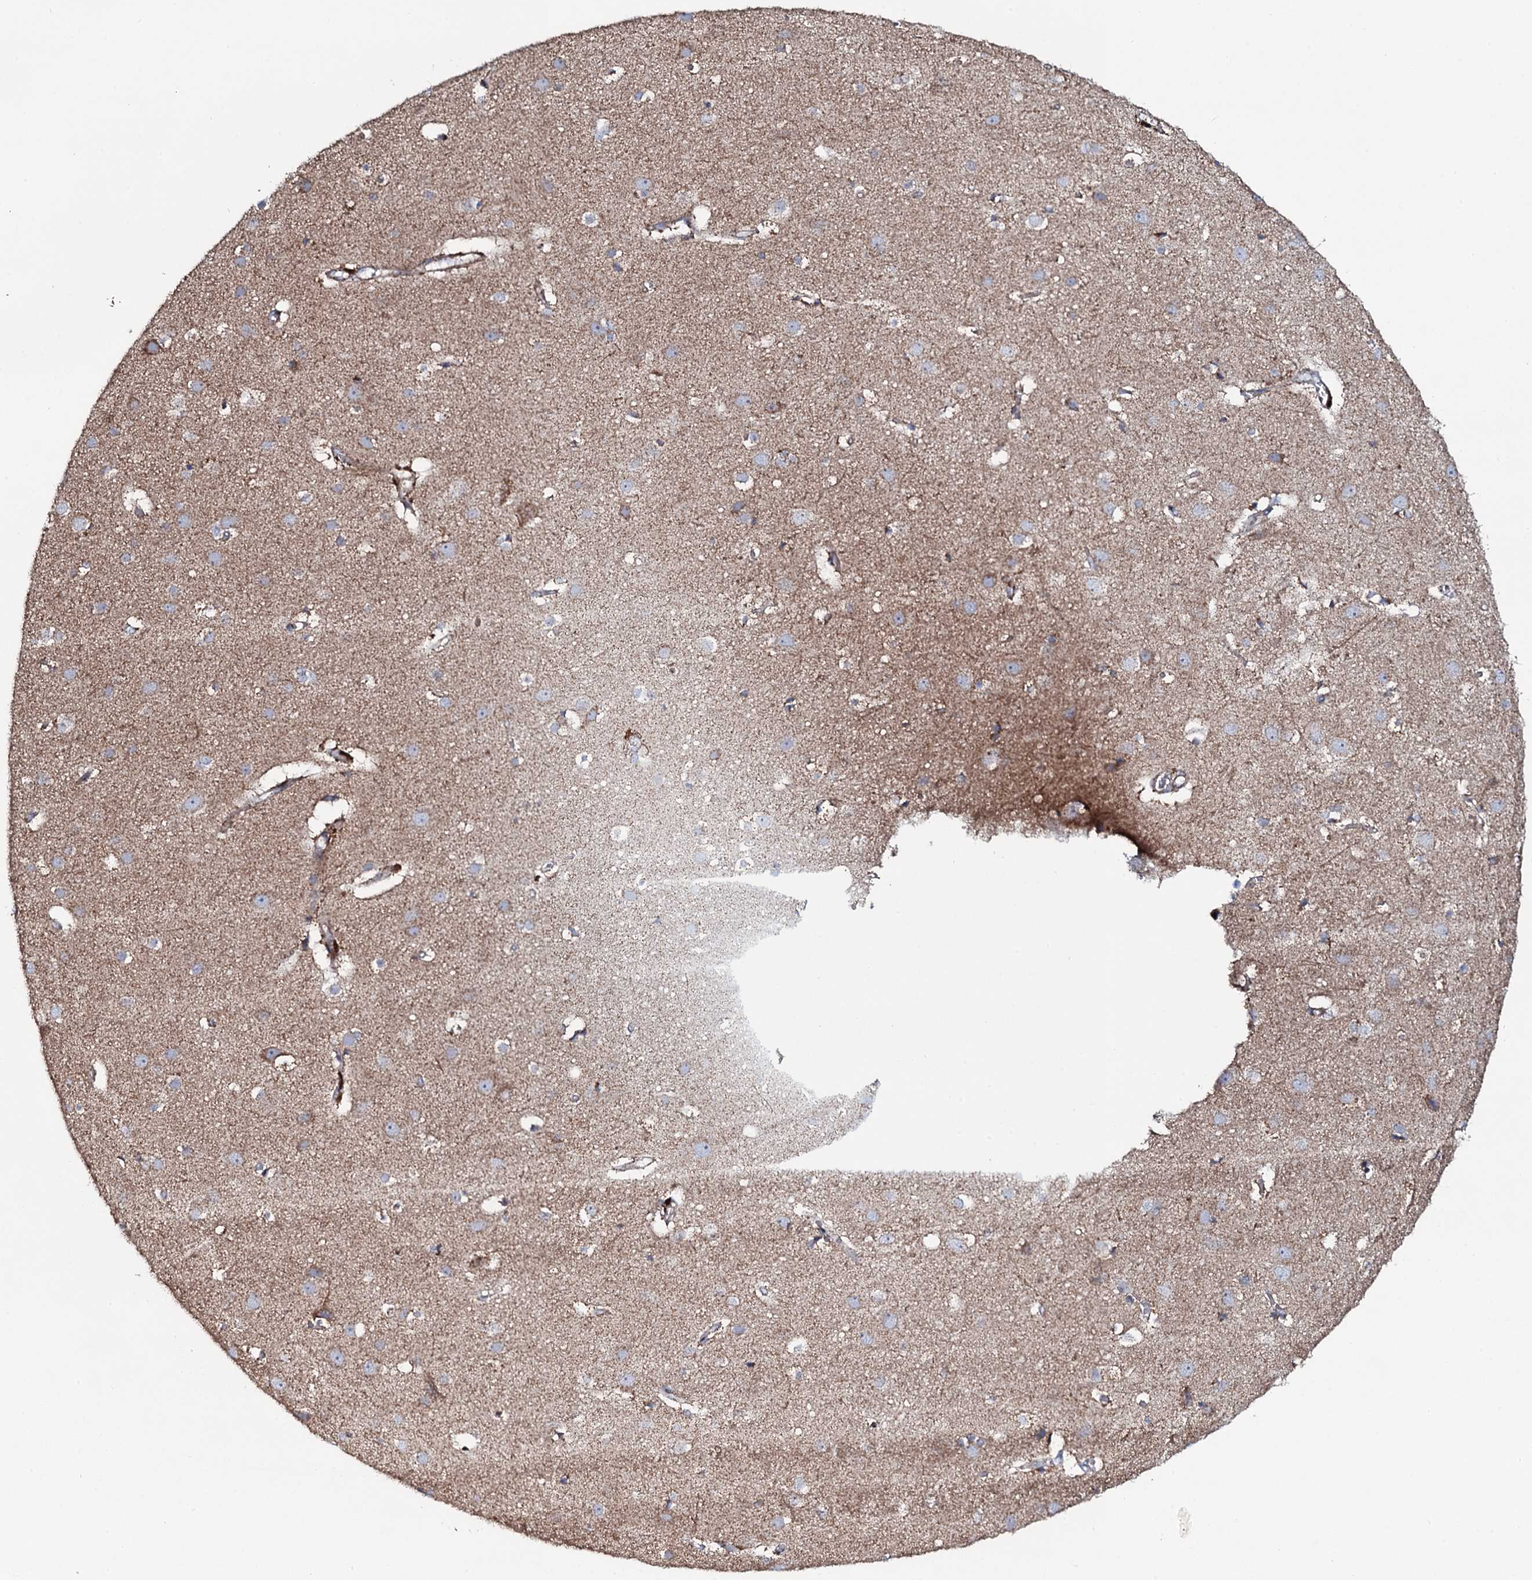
{"staining": {"intensity": "negative", "quantity": "none", "location": "none"}, "tissue": "cerebral cortex", "cell_type": "Endothelial cells", "image_type": "normal", "snomed": [{"axis": "morphology", "description": "Normal tissue, NOS"}, {"axis": "topography", "description": "Cerebral cortex"}], "caption": "This is an IHC micrograph of normal cerebral cortex. There is no expression in endothelial cells.", "gene": "EVC2", "patient": {"sex": "male", "age": 54}}